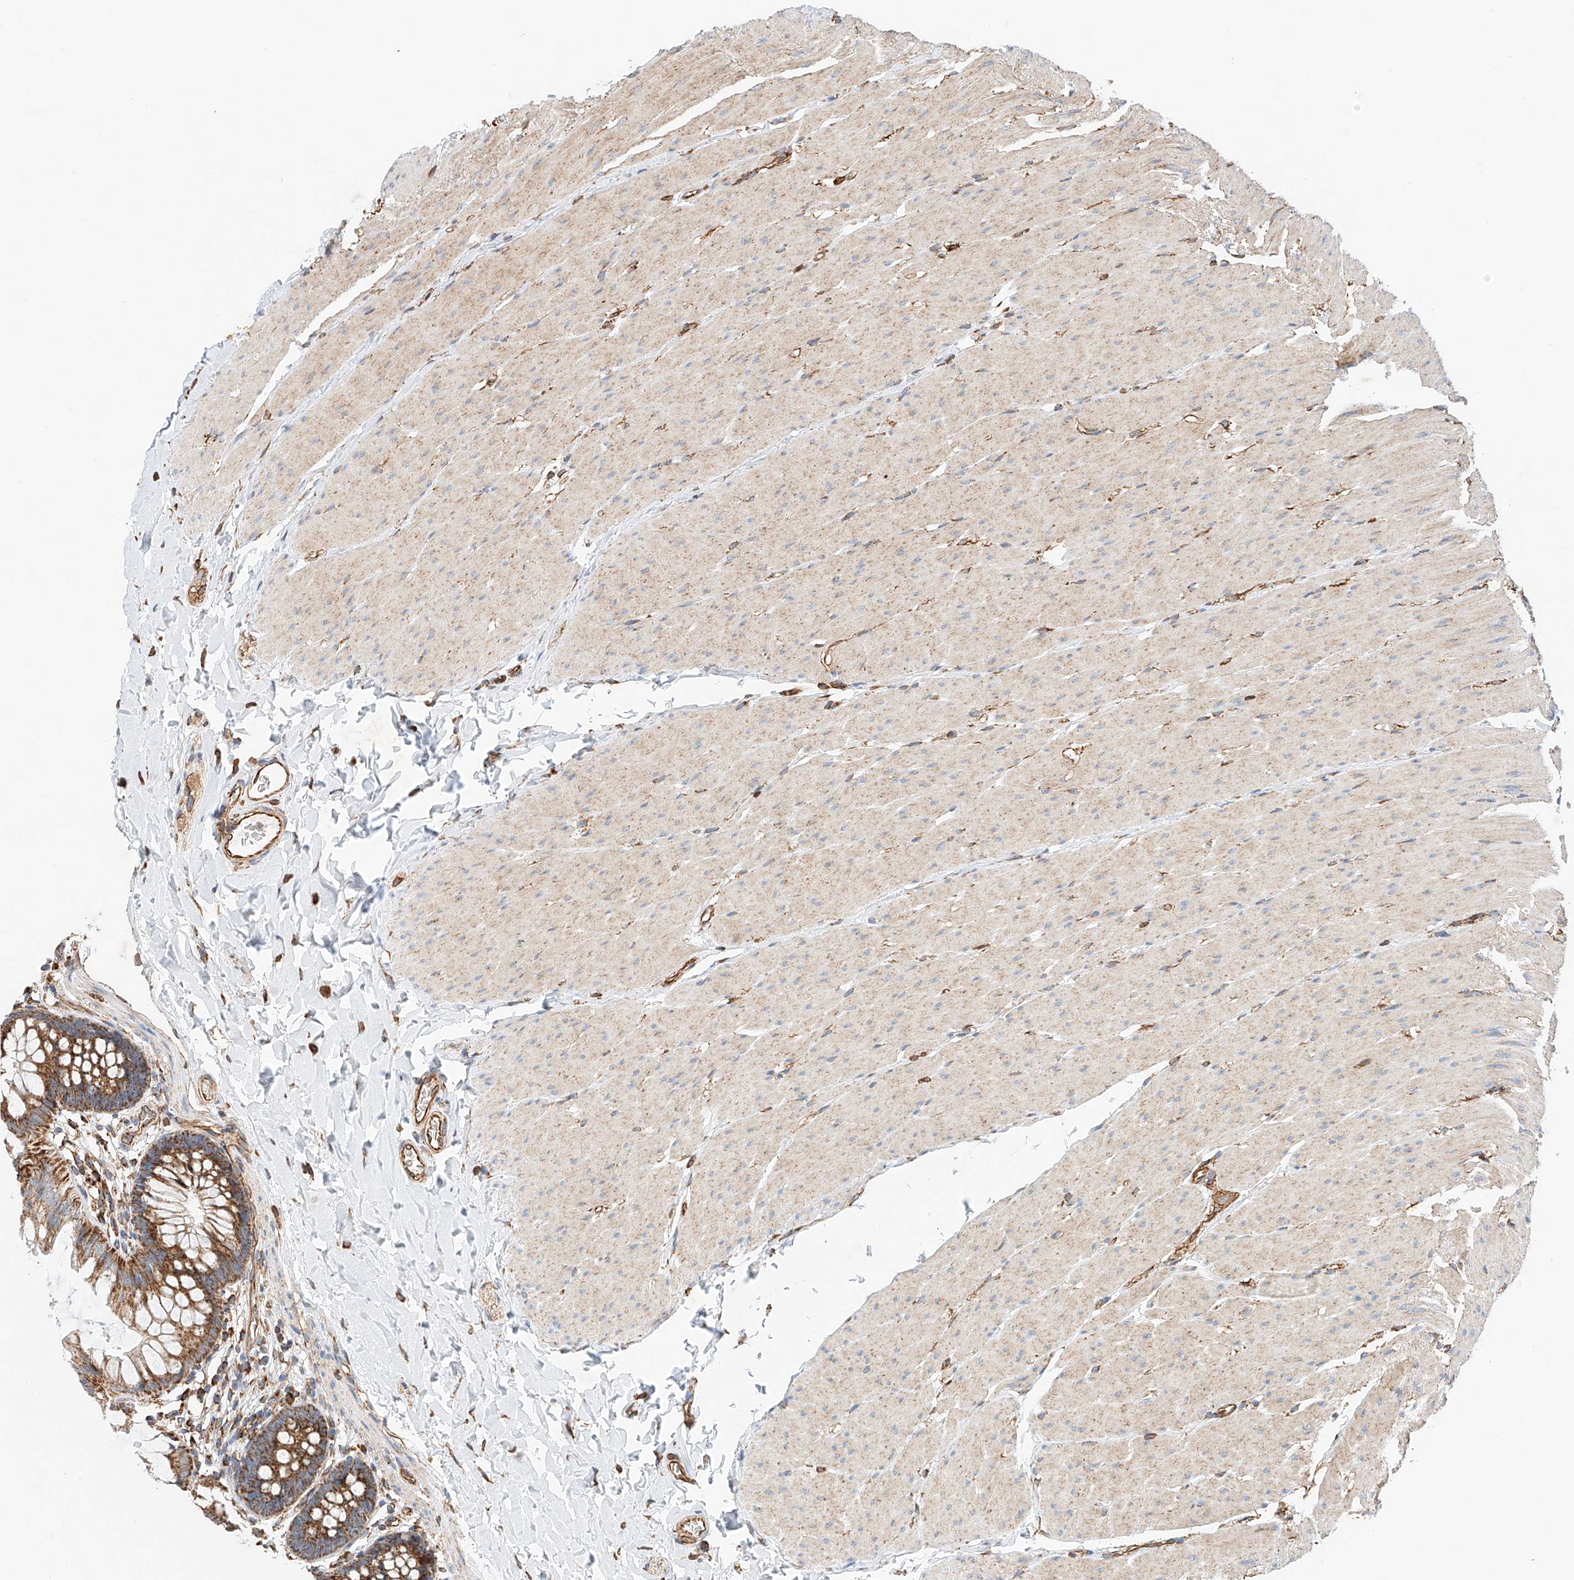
{"staining": {"intensity": "moderate", "quantity": ">75%", "location": "cytoplasmic/membranous"}, "tissue": "colon", "cell_type": "Endothelial cells", "image_type": "normal", "snomed": [{"axis": "morphology", "description": "Normal tissue, NOS"}, {"axis": "topography", "description": "Colon"}], "caption": "Human colon stained with a brown dye exhibits moderate cytoplasmic/membranous positive positivity in about >75% of endothelial cells.", "gene": "NDUFV3", "patient": {"sex": "female", "age": 62}}